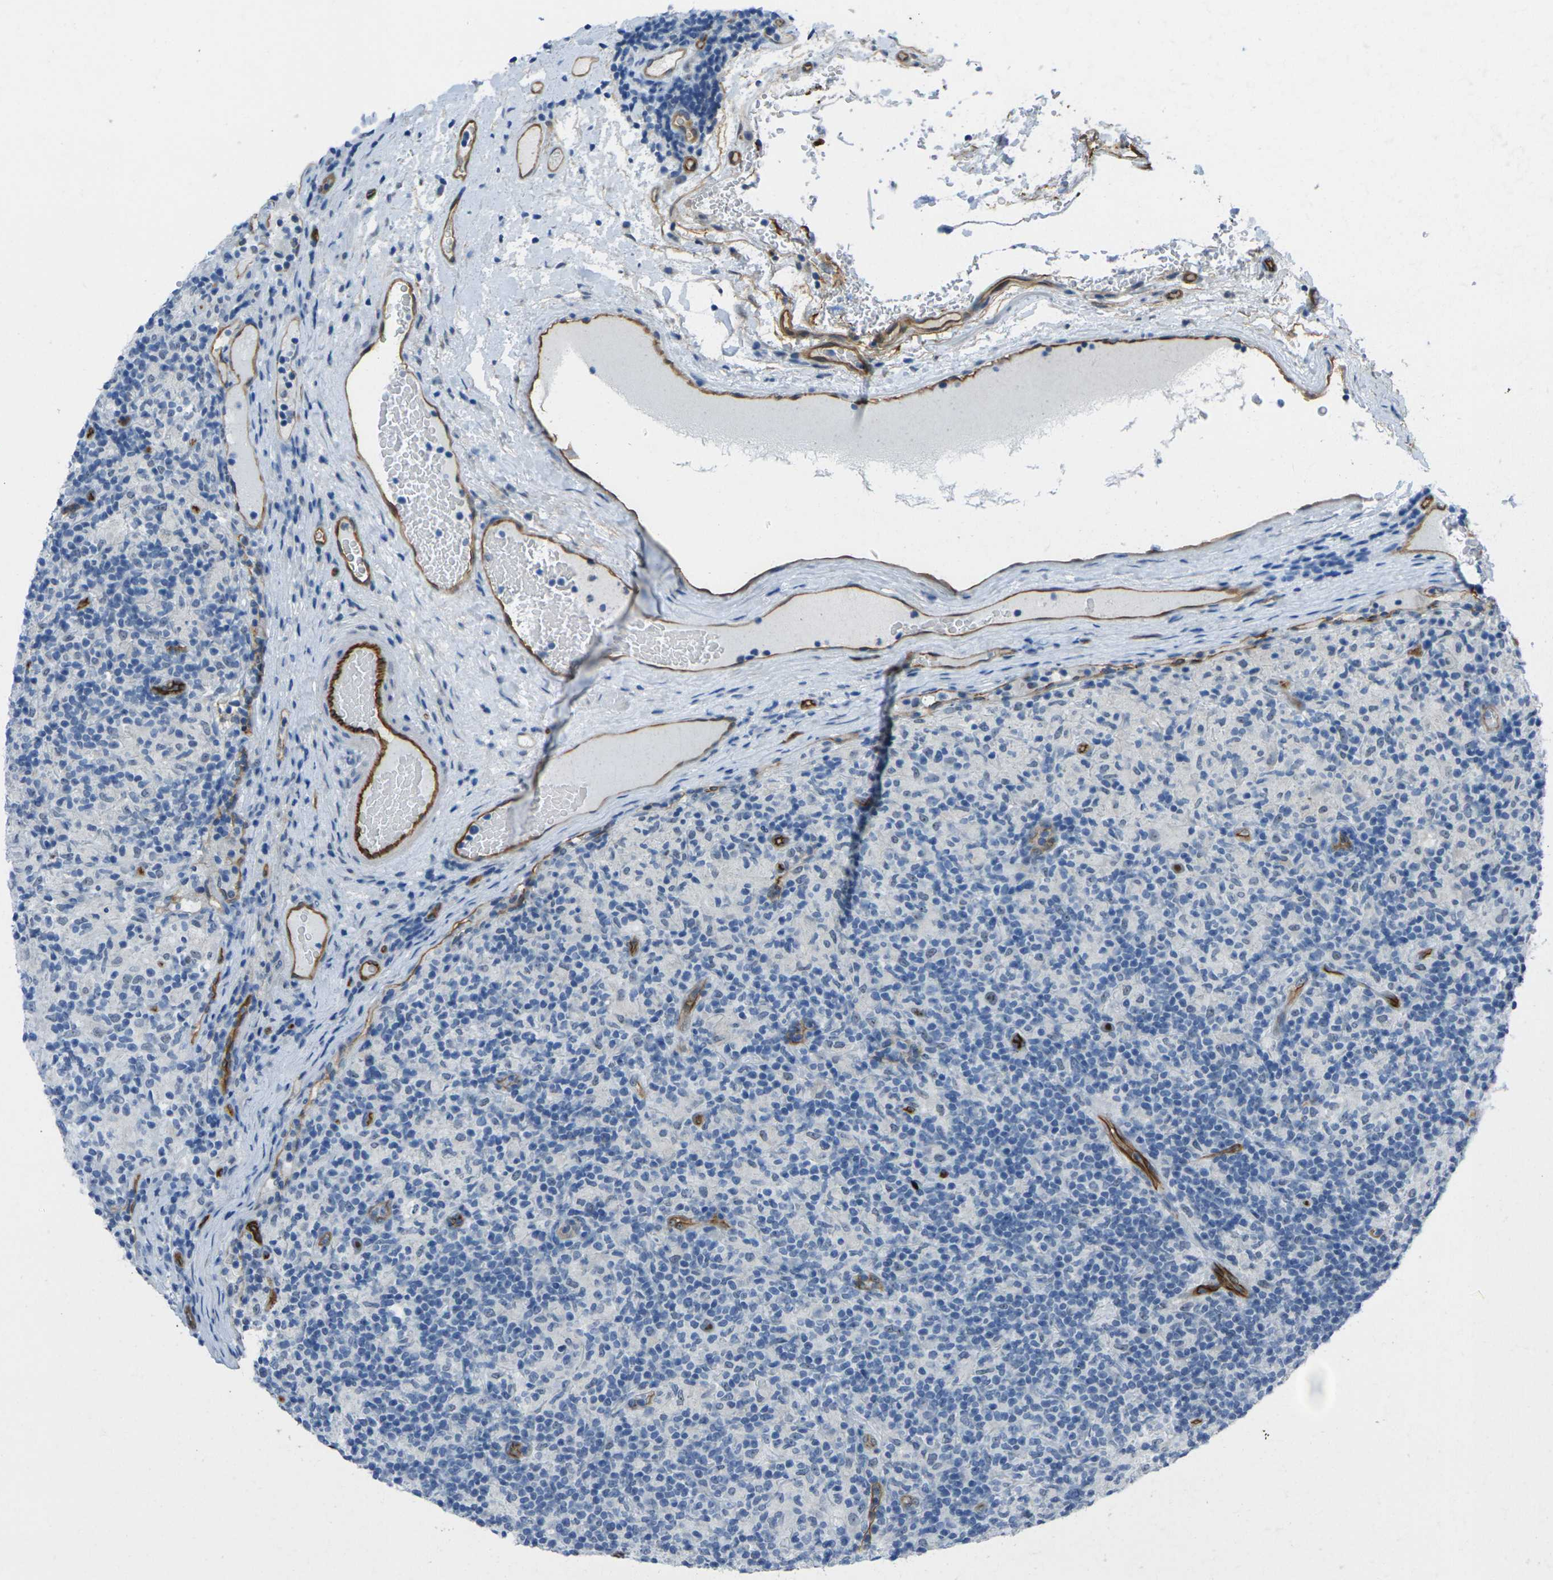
{"staining": {"intensity": "negative", "quantity": "none", "location": "none"}, "tissue": "lymphoma", "cell_type": "Tumor cells", "image_type": "cancer", "snomed": [{"axis": "morphology", "description": "Hodgkin's disease, NOS"}, {"axis": "topography", "description": "Lymph node"}], "caption": "Photomicrograph shows no protein staining in tumor cells of Hodgkin's disease tissue.", "gene": "HSPA12B", "patient": {"sex": "male", "age": 70}}